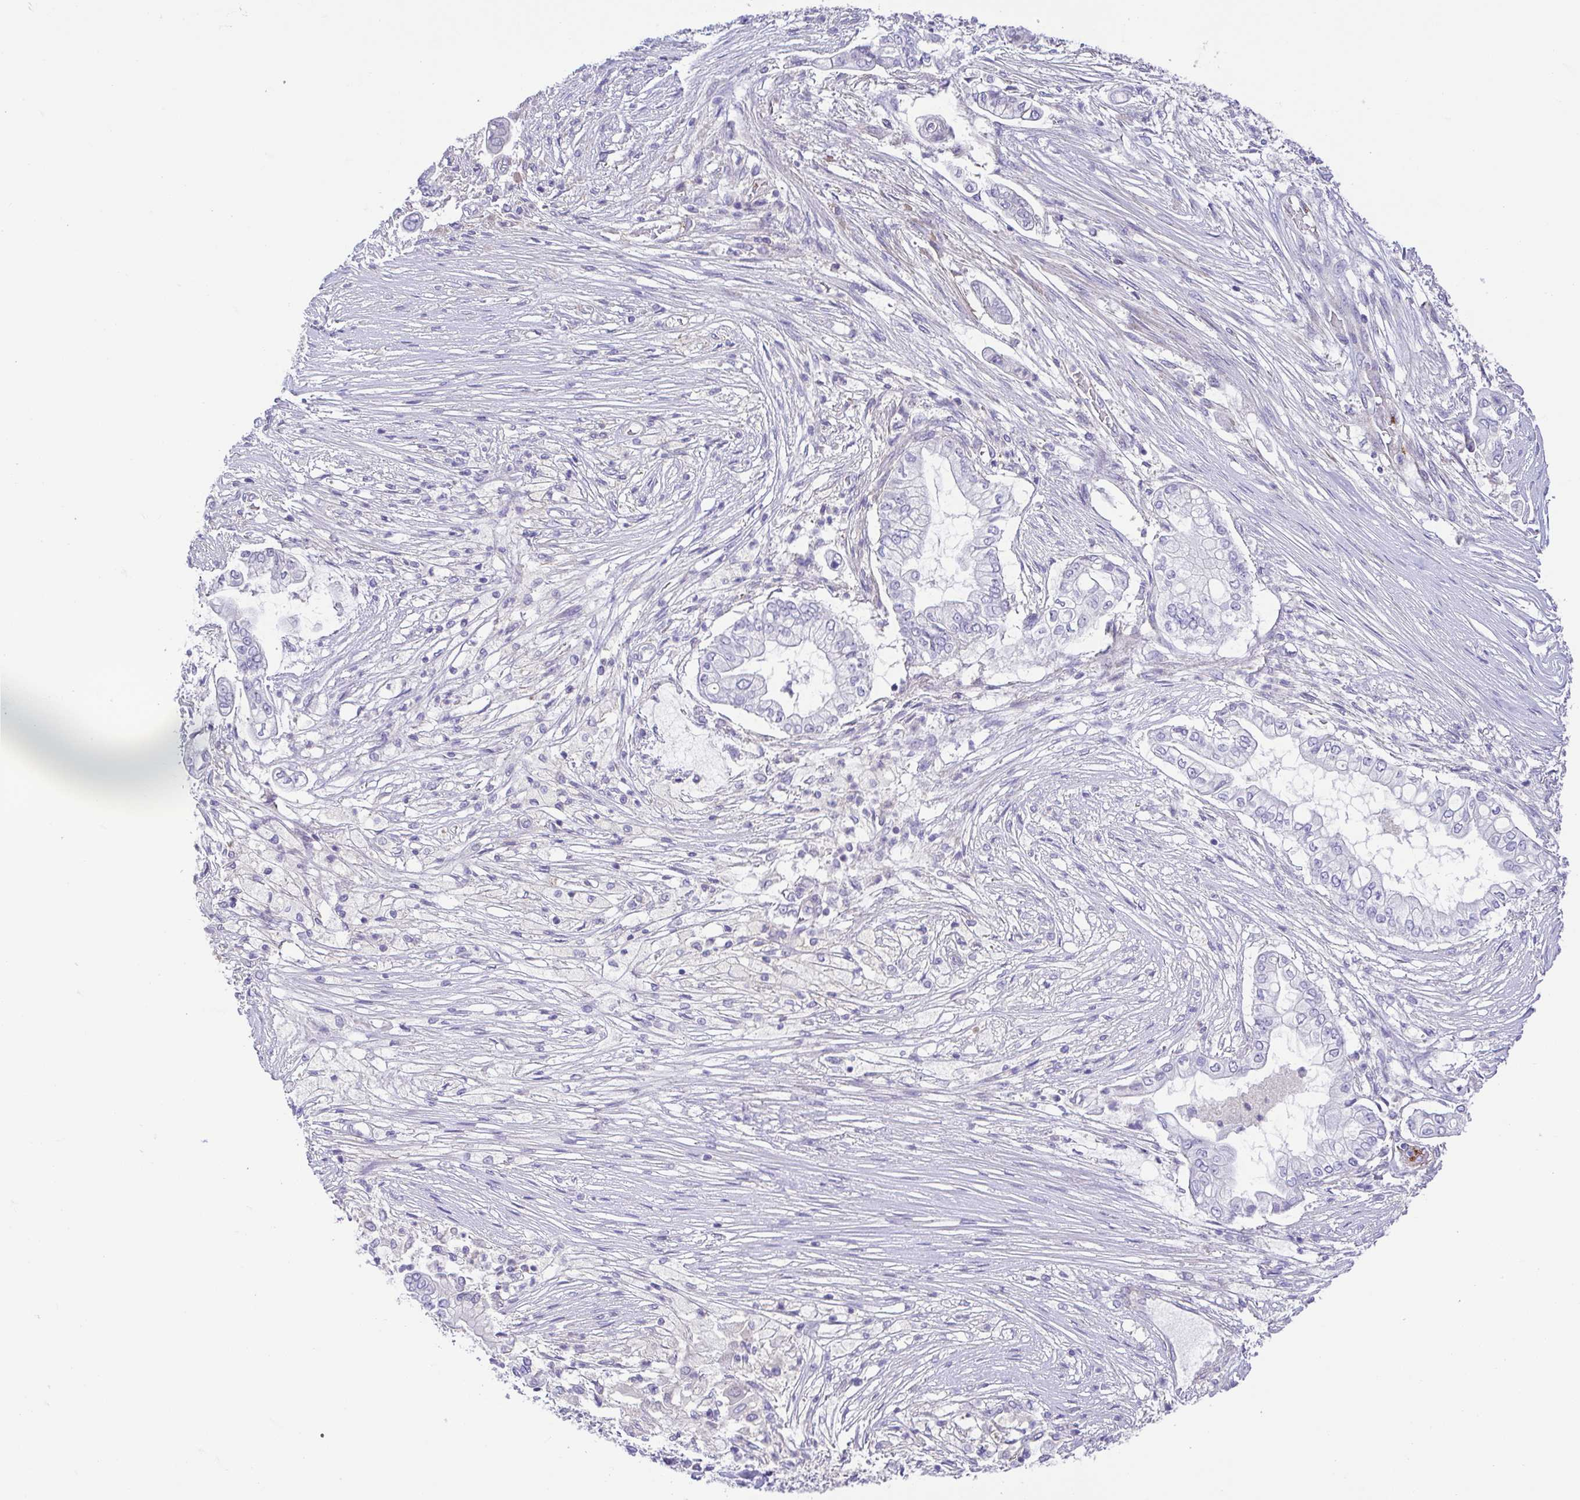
{"staining": {"intensity": "negative", "quantity": "none", "location": "none"}, "tissue": "pancreatic cancer", "cell_type": "Tumor cells", "image_type": "cancer", "snomed": [{"axis": "morphology", "description": "Adenocarcinoma, NOS"}, {"axis": "topography", "description": "Pancreas"}], "caption": "High power microscopy micrograph of an IHC micrograph of pancreatic cancer (adenocarcinoma), revealing no significant staining in tumor cells.", "gene": "PRR14L", "patient": {"sex": "female", "age": 69}}